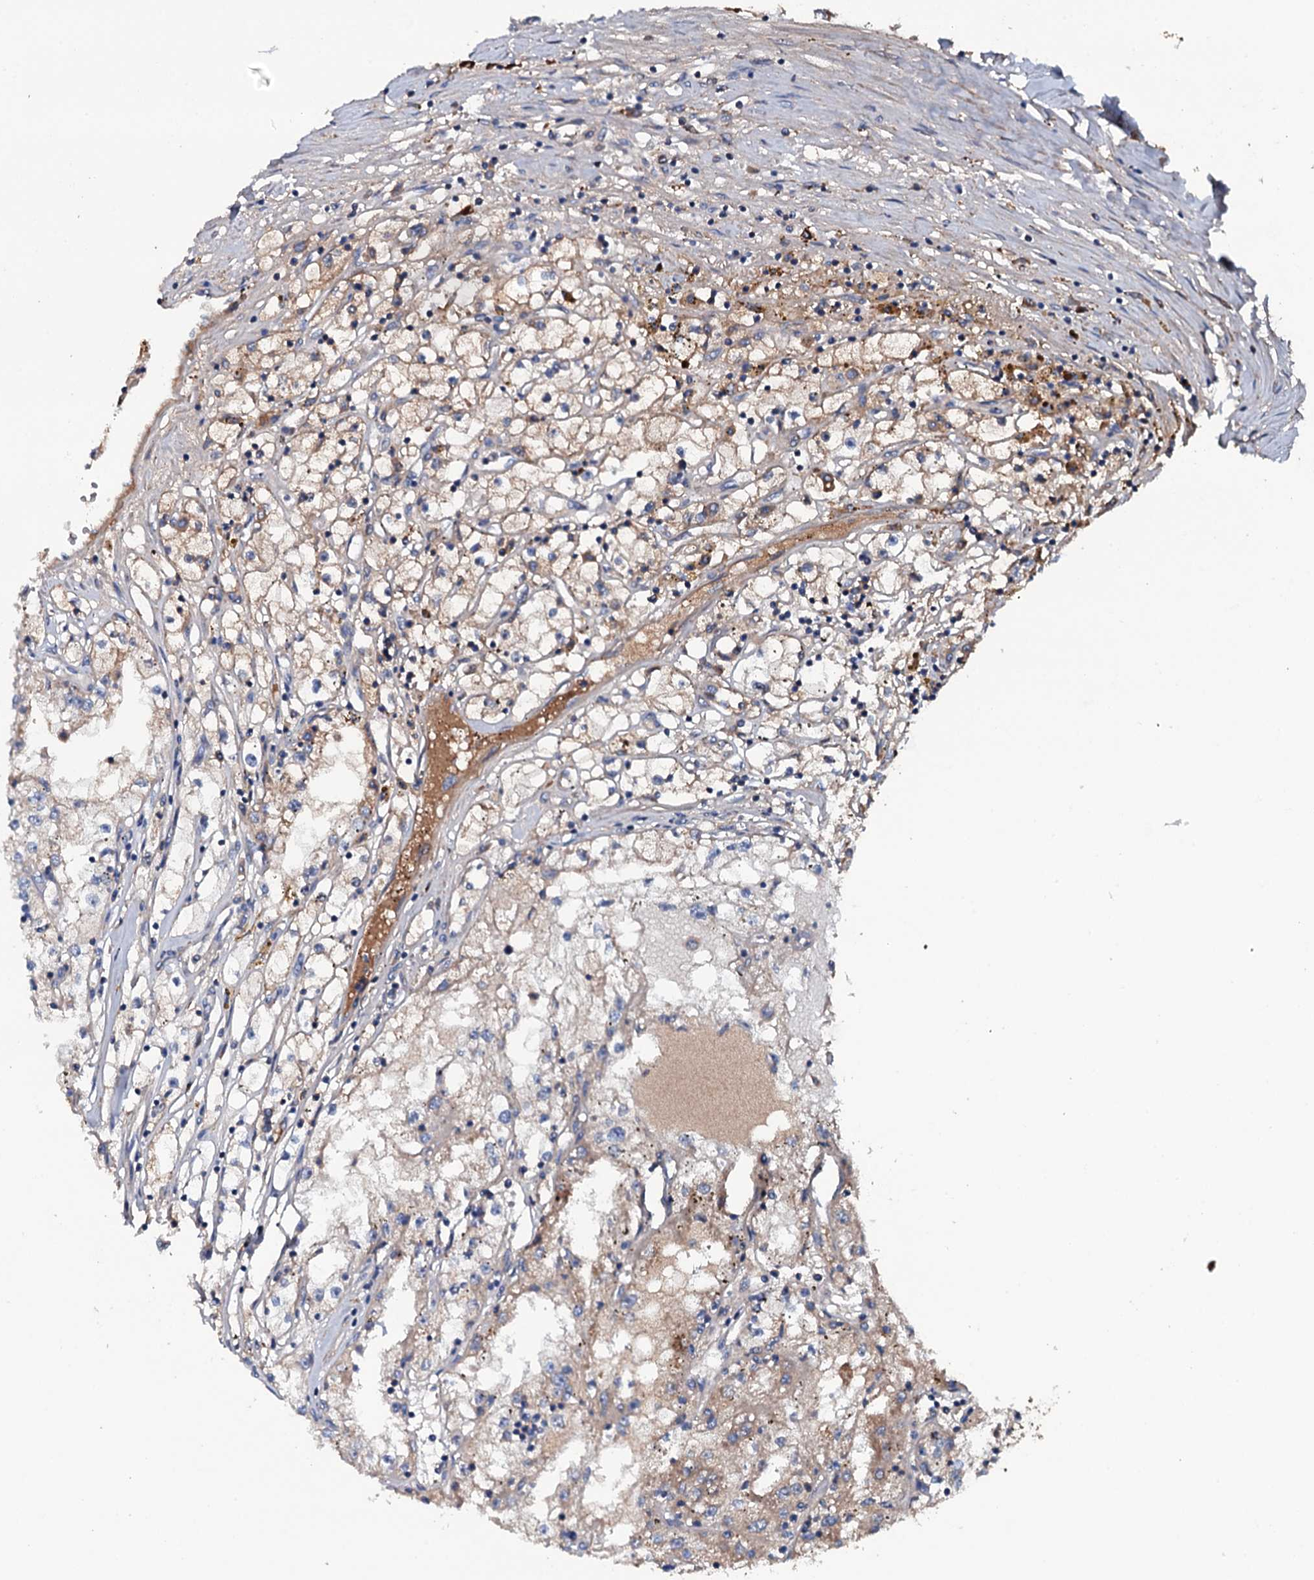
{"staining": {"intensity": "weak", "quantity": "<25%", "location": "cytoplasmic/membranous"}, "tissue": "renal cancer", "cell_type": "Tumor cells", "image_type": "cancer", "snomed": [{"axis": "morphology", "description": "Adenocarcinoma, NOS"}, {"axis": "topography", "description": "Kidney"}], "caption": "An IHC photomicrograph of renal cancer (adenocarcinoma) is shown. There is no staining in tumor cells of renal cancer (adenocarcinoma).", "gene": "NEK1", "patient": {"sex": "male", "age": 56}}